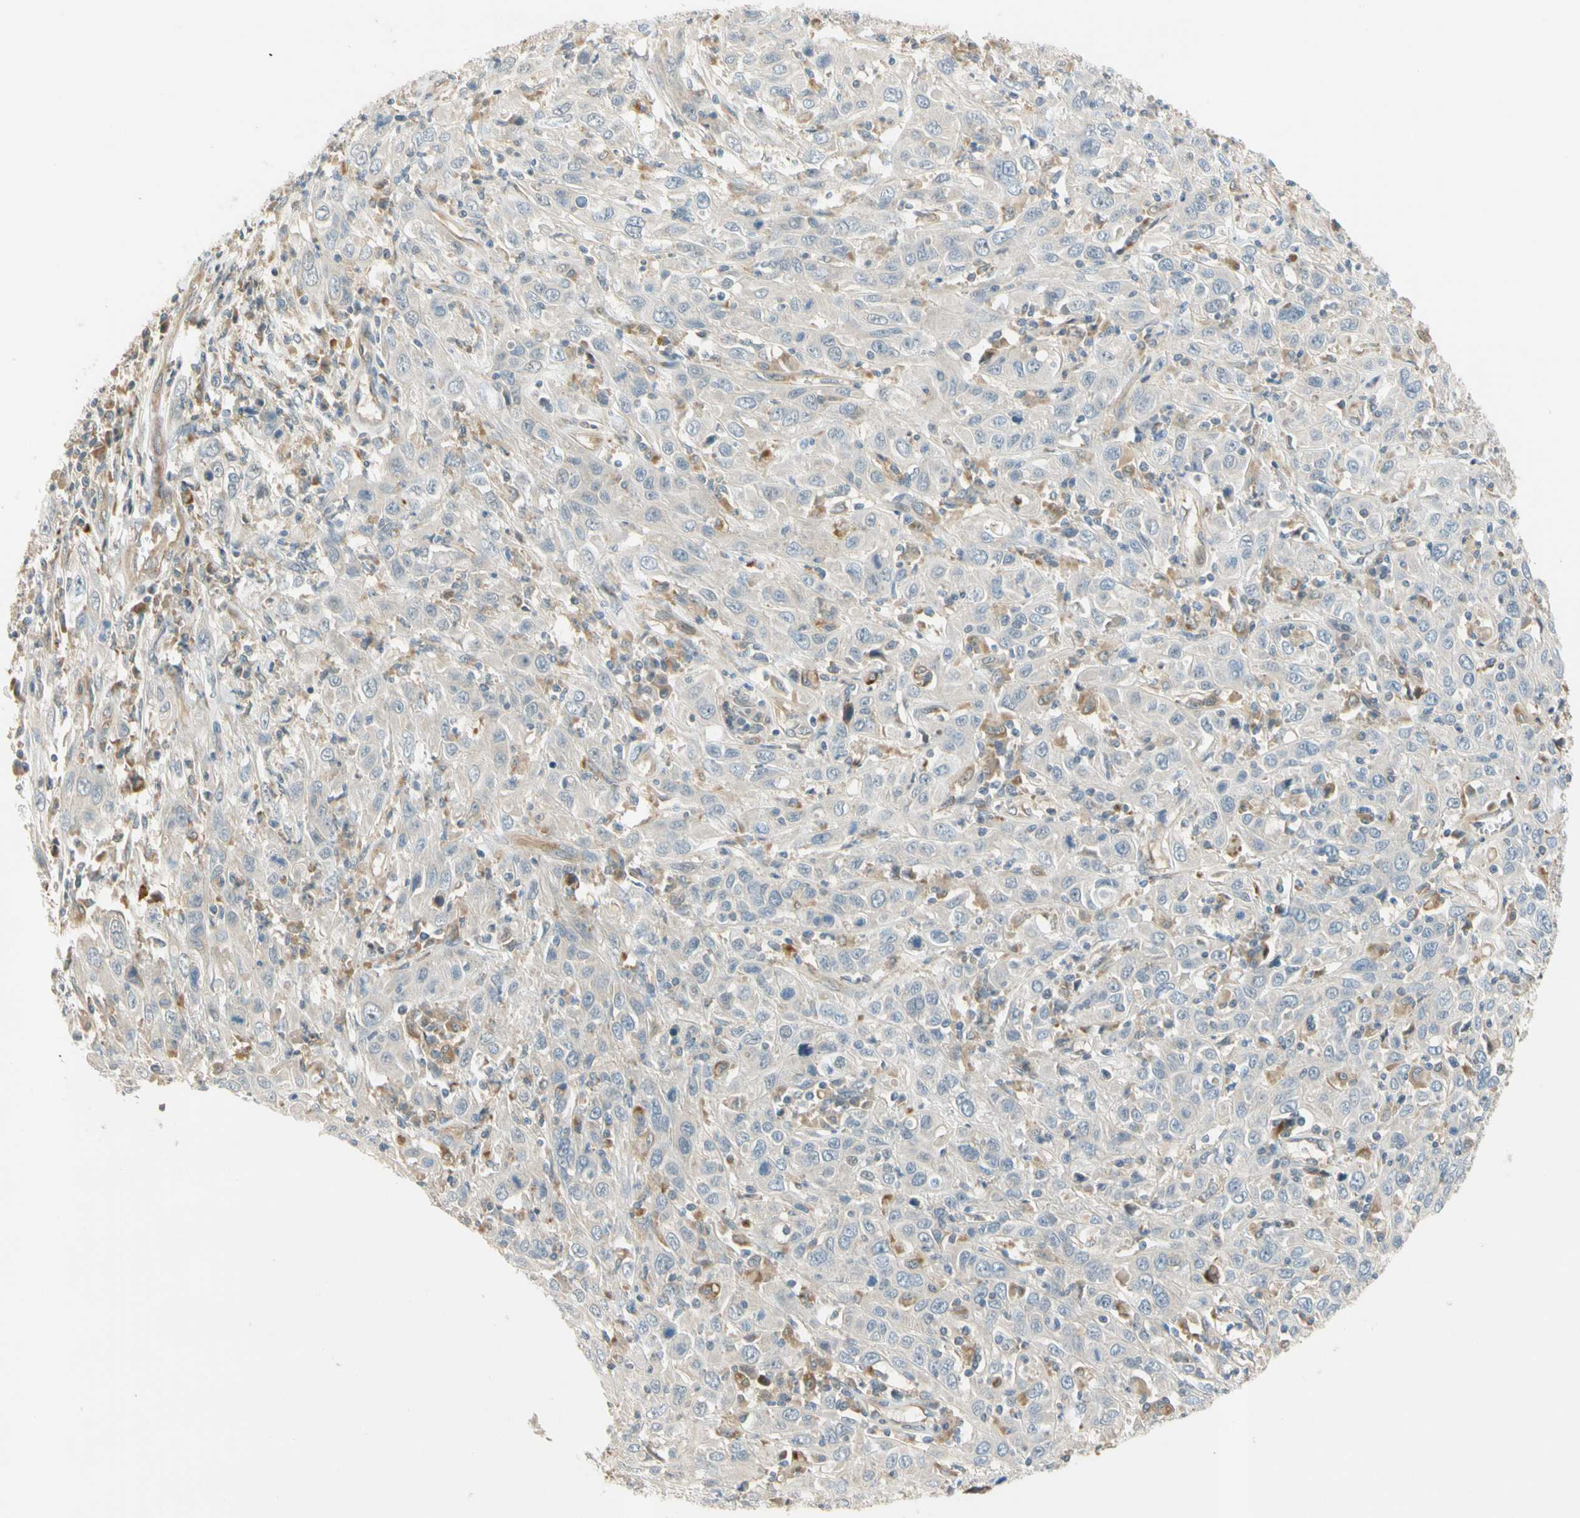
{"staining": {"intensity": "negative", "quantity": "none", "location": "none"}, "tissue": "cervical cancer", "cell_type": "Tumor cells", "image_type": "cancer", "snomed": [{"axis": "morphology", "description": "Squamous cell carcinoma, NOS"}, {"axis": "topography", "description": "Cervix"}], "caption": "Tumor cells are negative for brown protein staining in cervical cancer.", "gene": "GATD1", "patient": {"sex": "female", "age": 46}}